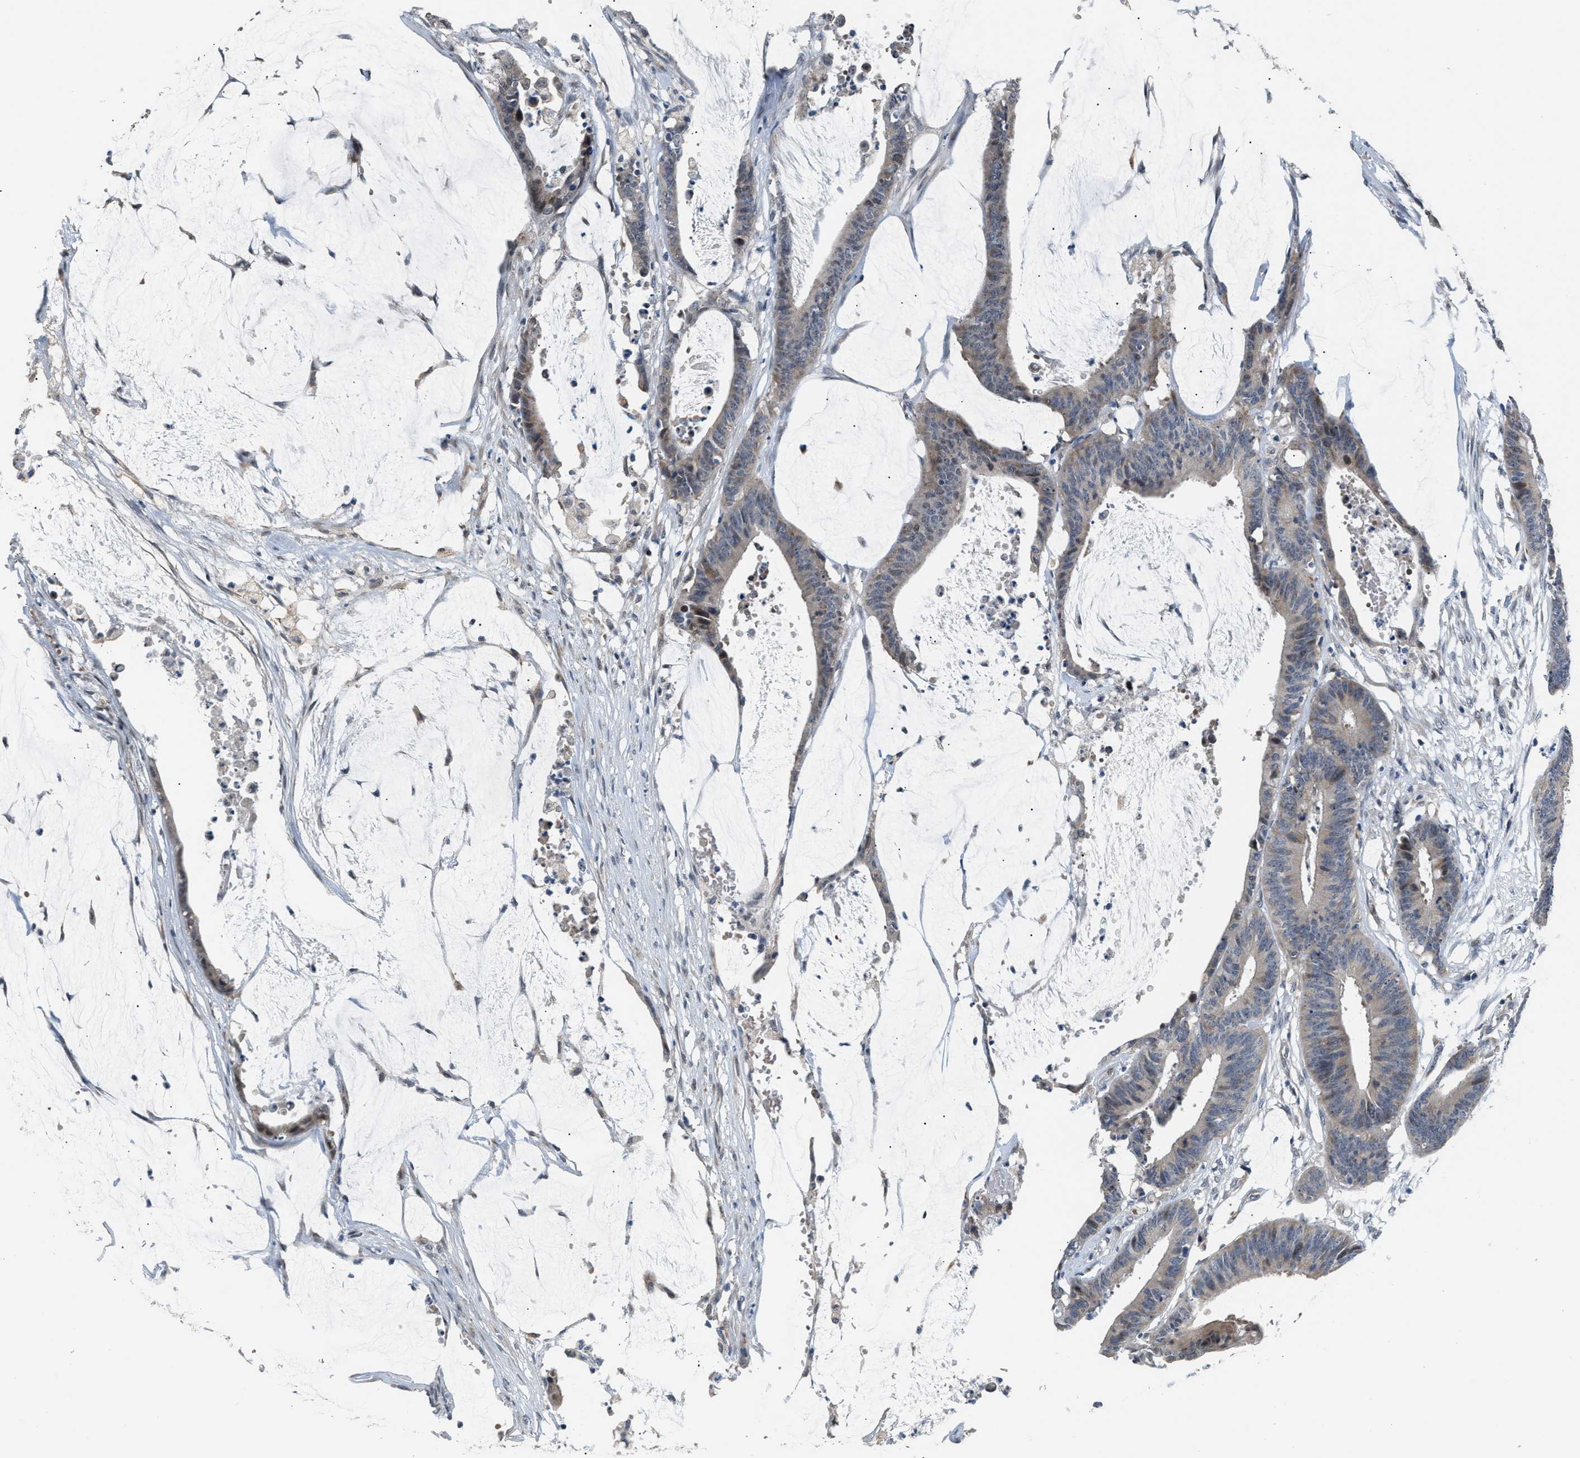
{"staining": {"intensity": "weak", "quantity": "25%-75%", "location": "cytoplasmic/membranous"}, "tissue": "colorectal cancer", "cell_type": "Tumor cells", "image_type": "cancer", "snomed": [{"axis": "morphology", "description": "Adenocarcinoma, NOS"}, {"axis": "topography", "description": "Rectum"}], "caption": "This histopathology image shows colorectal cancer stained with immunohistochemistry (IHC) to label a protein in brown. The cytoplasmic/membranous of tumor cells show weak positivity for the protein. Nuclei are counter-stained blue.", "gene": "PPM1H", "patient": {"sex": "female", "age": 66}}